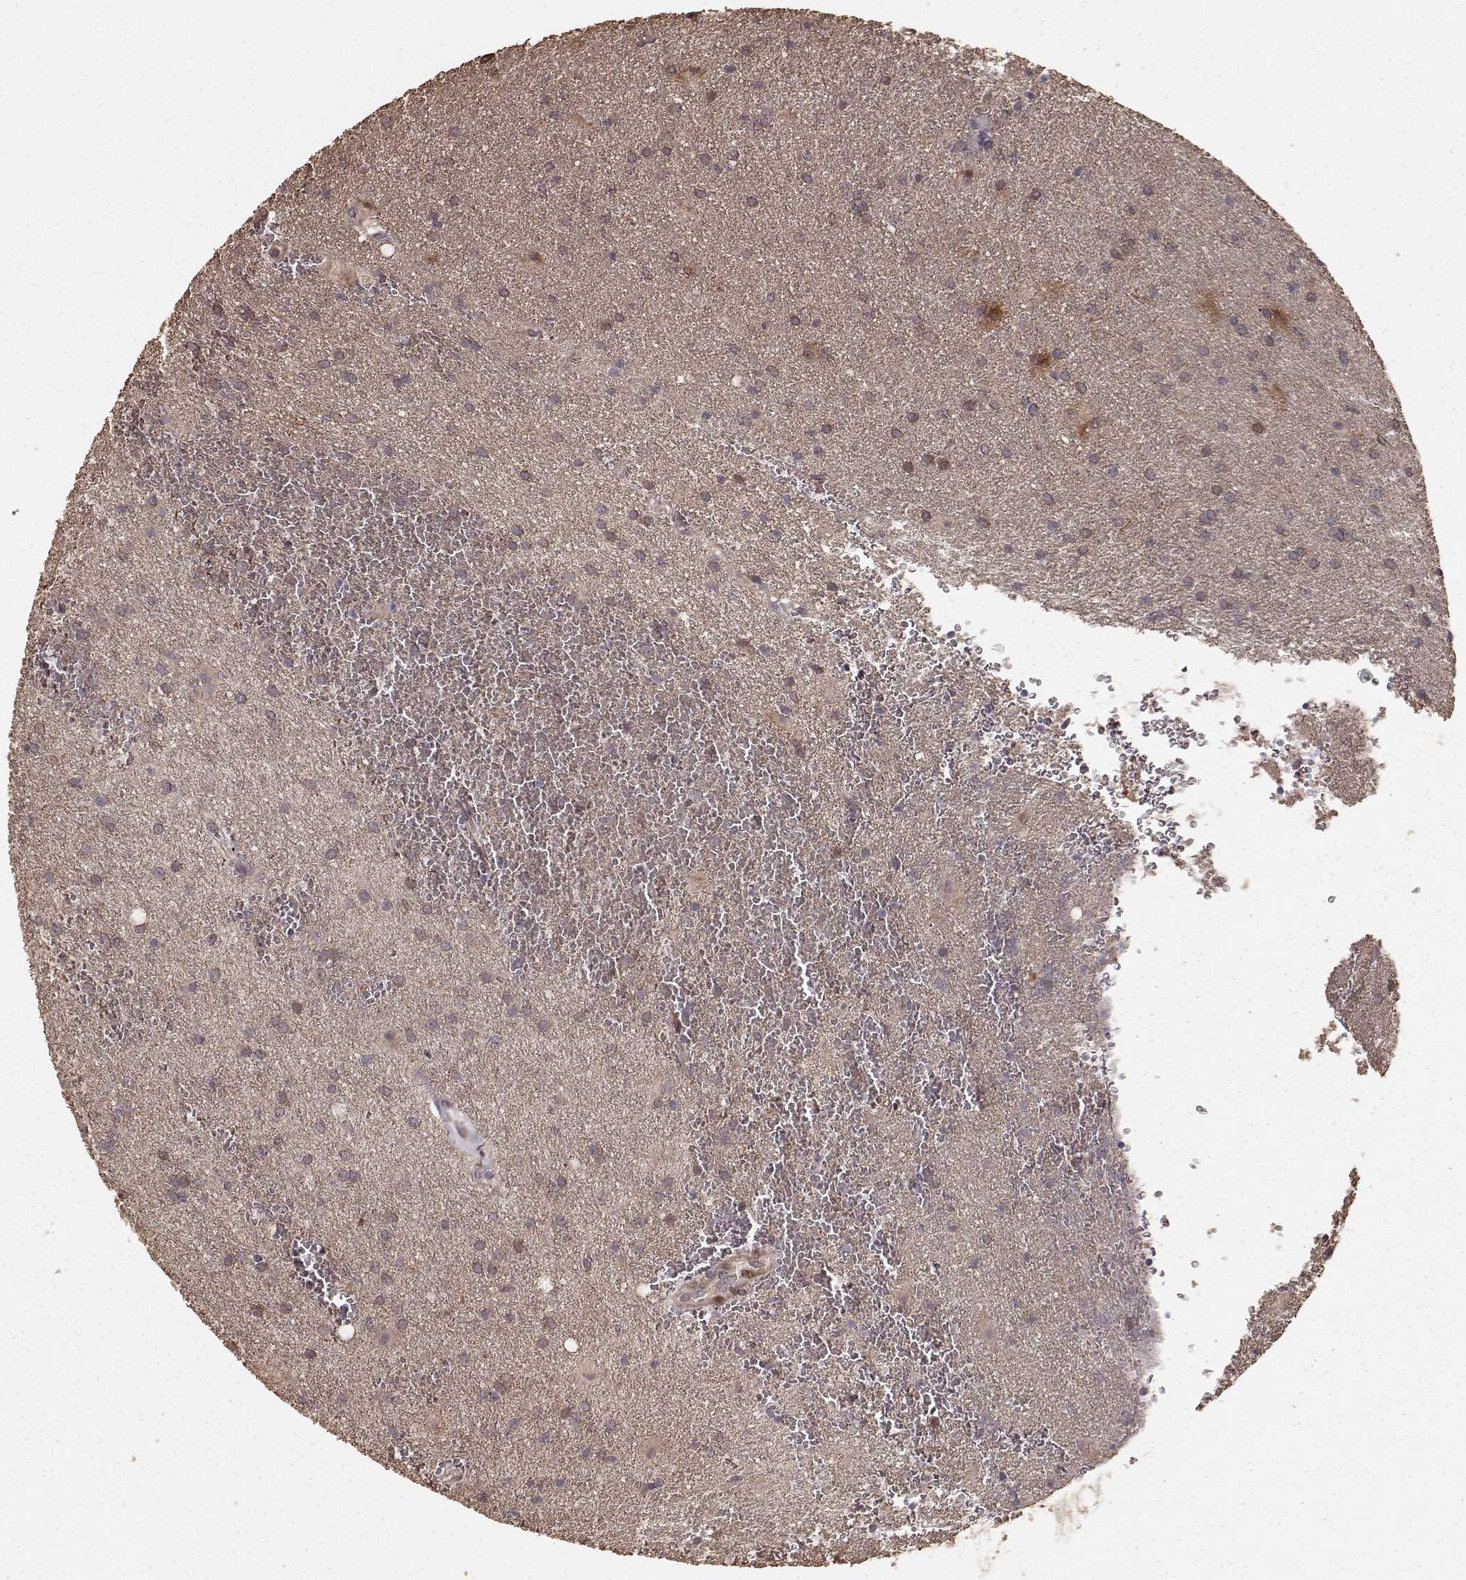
{"staining": {"intensity": "weak", "quantity": ">75%", "location": "cytoplasmic/membranous"}, "tissue": "glioma", "cell_type": "Tumor cells", "image_type": "cancer", "snomed": [{"axis": "morphology", "description": "Glioma, malignant, Low grade"}, {"axis": "topography", "description": "Brain"}], "caption": "A low amount of weak cytoplasmic/membranous staining is present in about >75% of tumor cells in glioma tissue.", "gene": "USP15", "patient": {"sex": "male", "age": 58}}